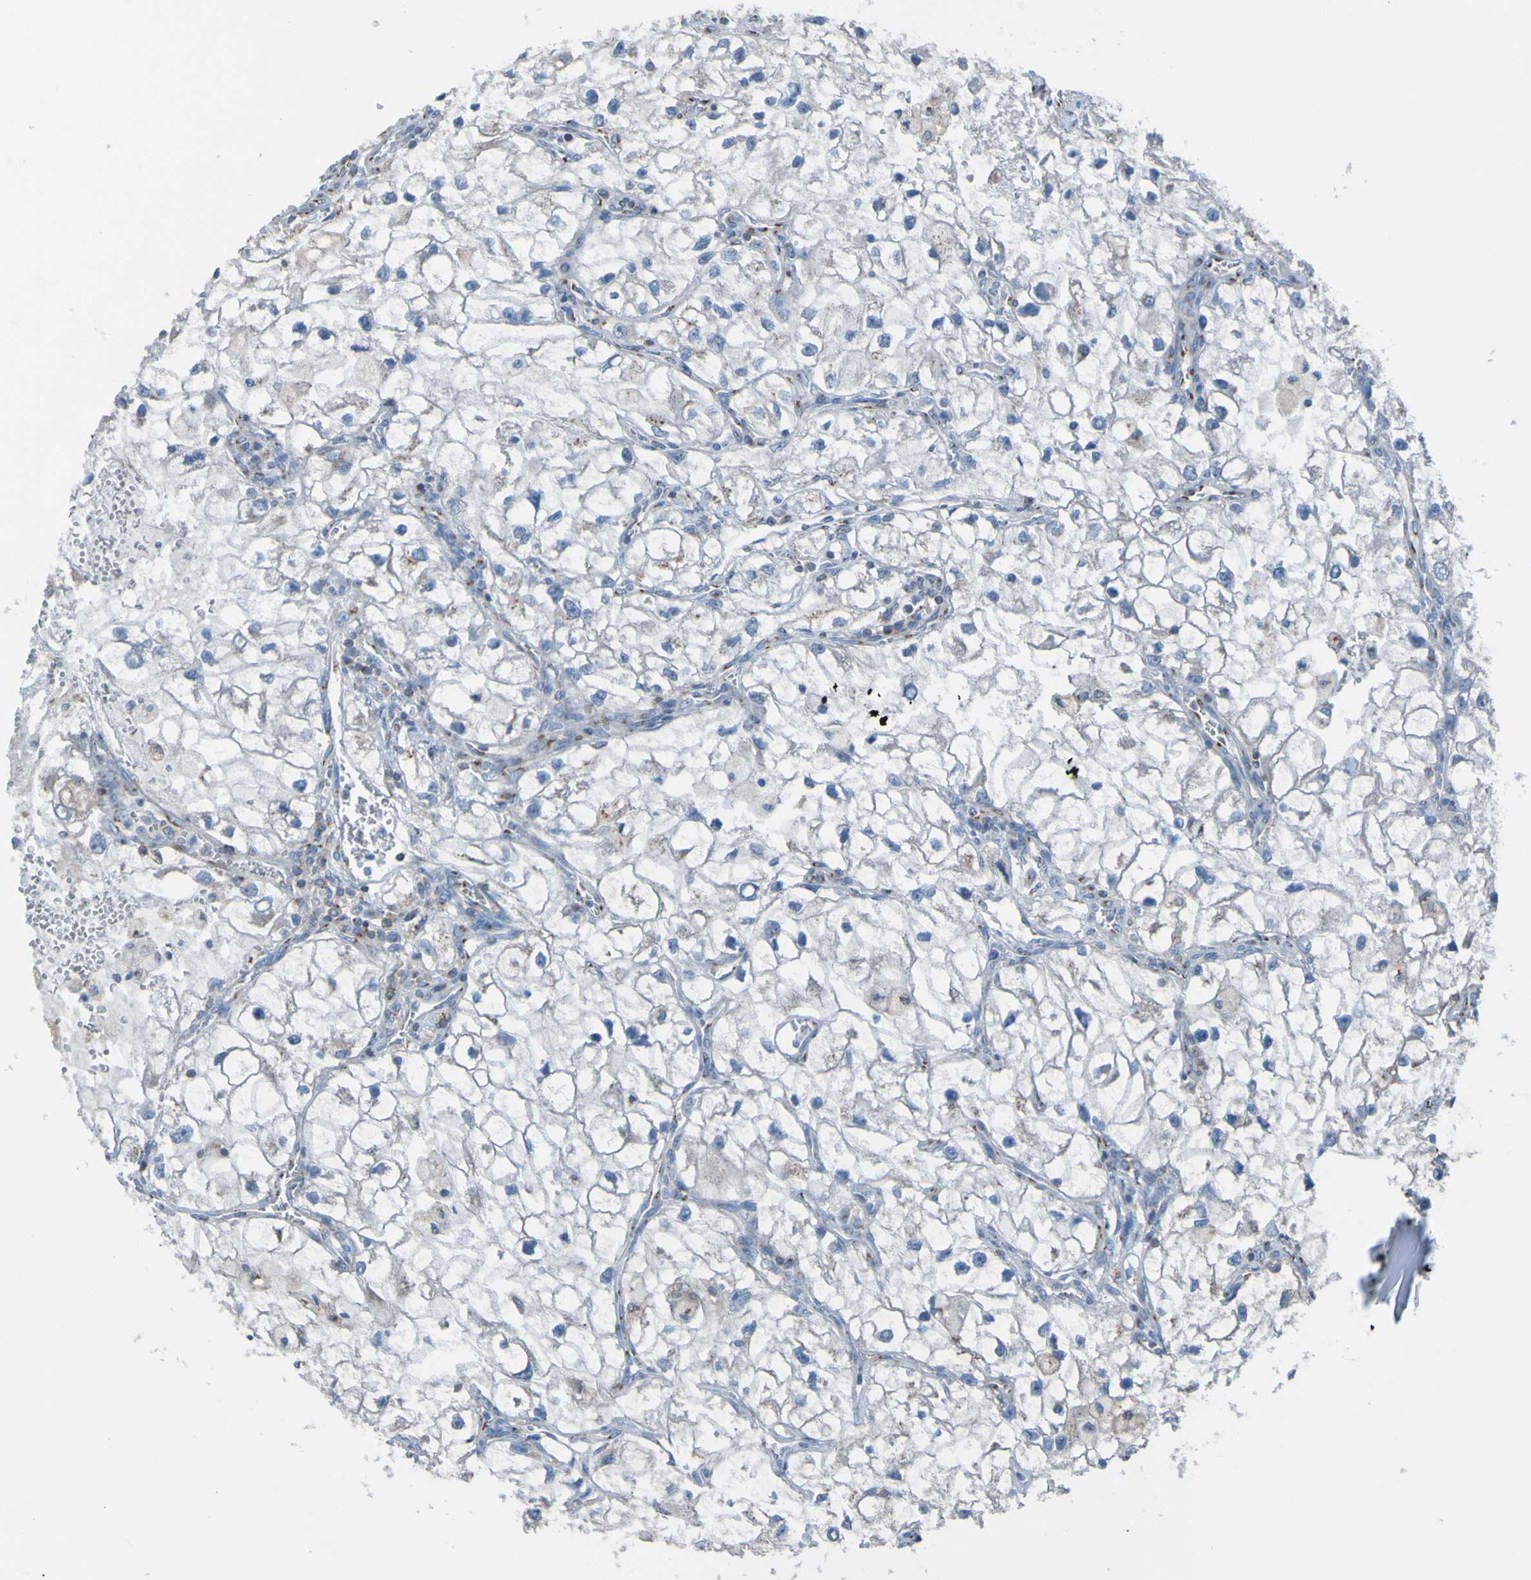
{"staining": {"intensity": "negative", "quantity": "none", "location": "none"}, "tissue": "renal cancer", "cell_type": "Tumor cells", "image_type": "cancer", "snomed": [{"axis": "morphology", "description": "Adenocarcinoma, NOS"}, {"axis": "topography", "description": "Kidney"}], "caption": "DAB immunohistochemical staining of renal adenocarcinoma displays no significant positivity in tumor cells.", "gene": "MINAR1", "patient": {"sex": "female", "age": 70}}